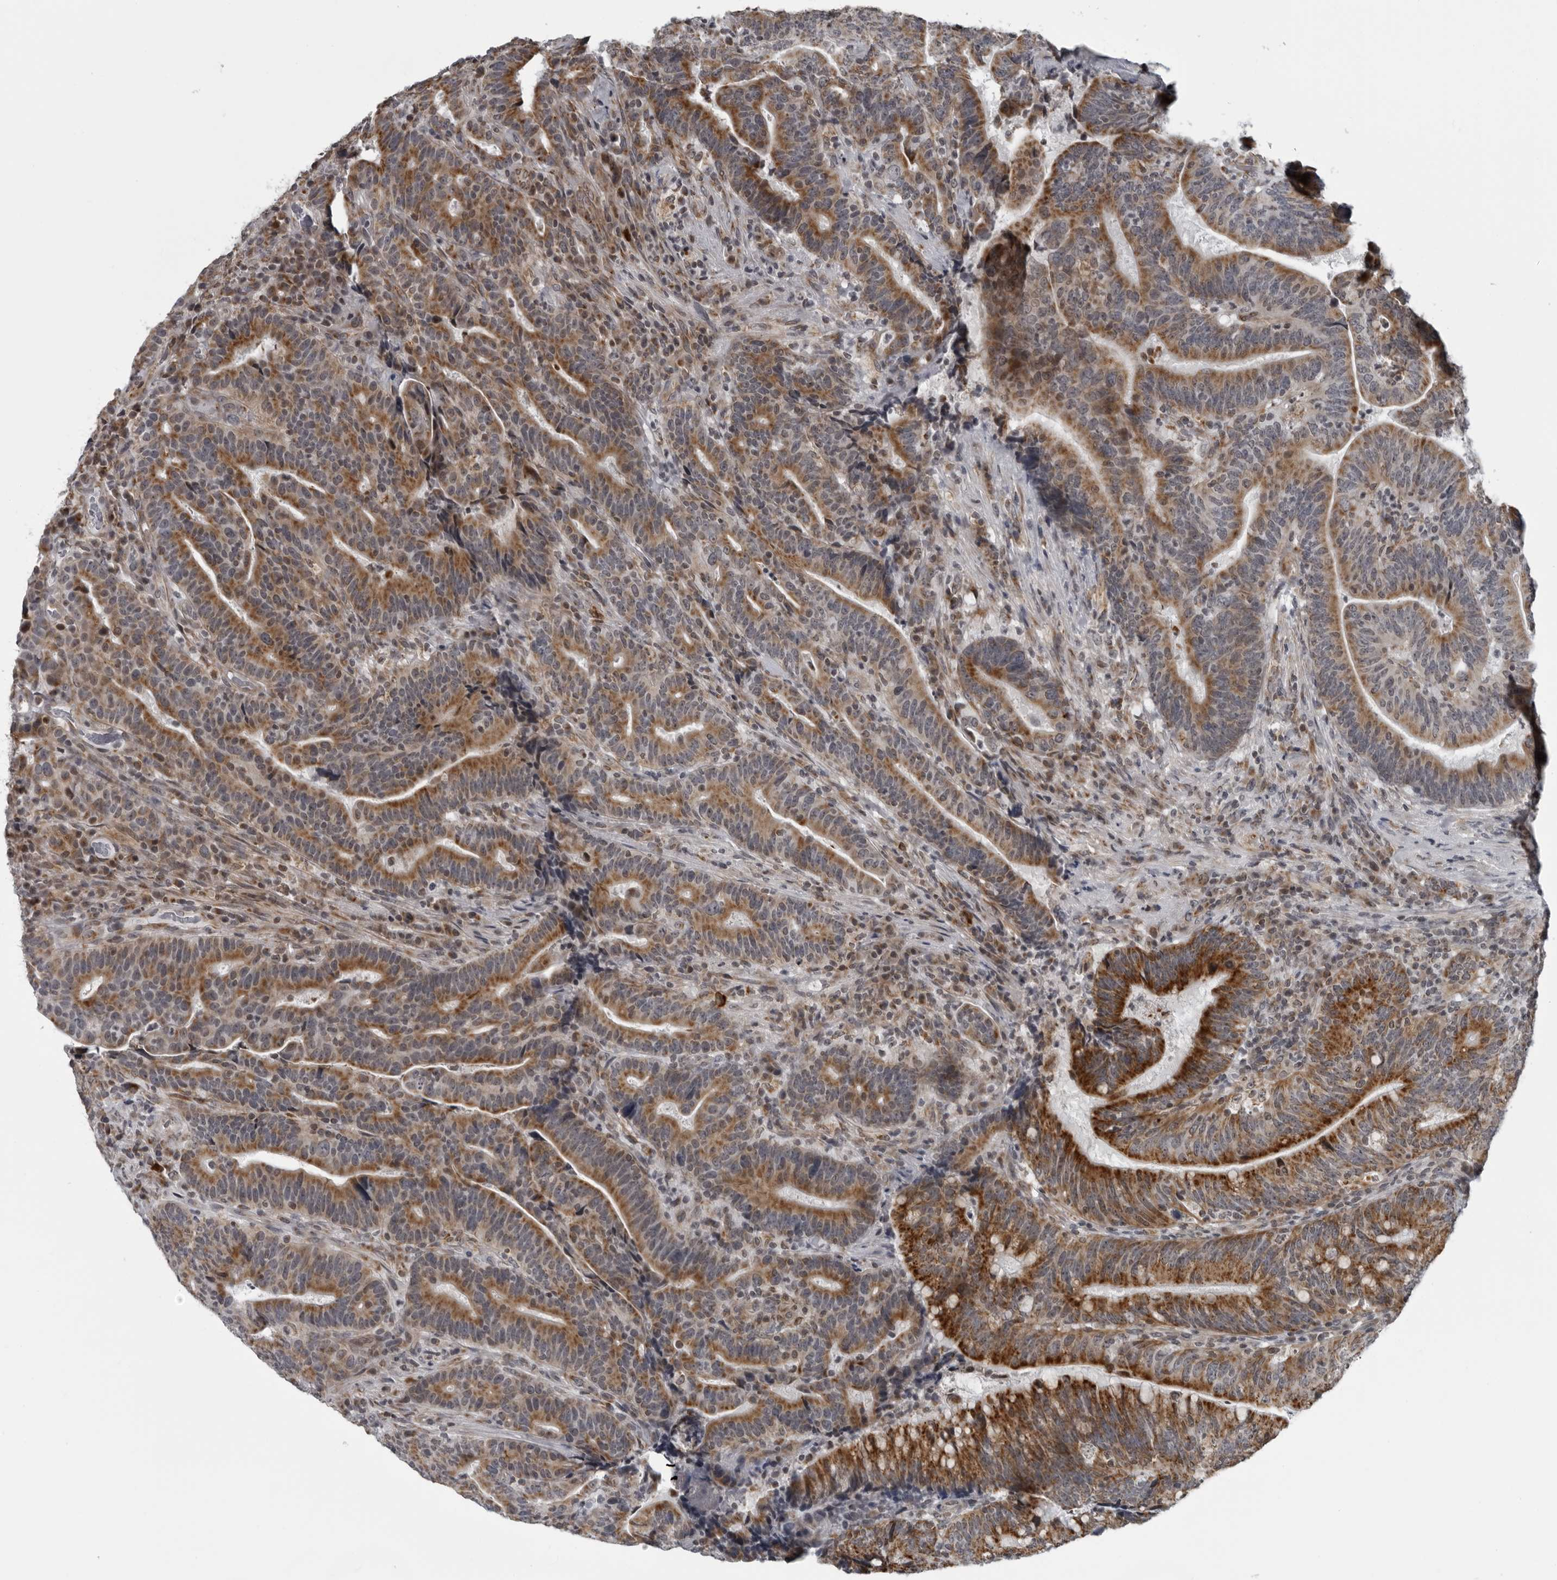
{"staining": {"intensity": "moderate", "quantity": ">75%", "location": "cytoplasmic/membranous"}, "tissue": "colorectal cancer", "cell_type": "Tumor cells", "image_type": "cancer", "snomed": [{"axis": "morphology", "description": "Adenocarcinoma, NOS"}, {"axis": "topography", "description": "Colon"}], "caption": "Brown immunohistochemical staining in human colorectal cancer (adenocarcinoma) shows moderate cytoplasmic/membranous staining in approximately >75% of tumor cells. The staining was performed using DAB, with brown indicating positive protein expression. Nuclei are stained blue with hematoxylin.", "gene": "RTCA", "patient": {"sex": "female", "age": 66}}